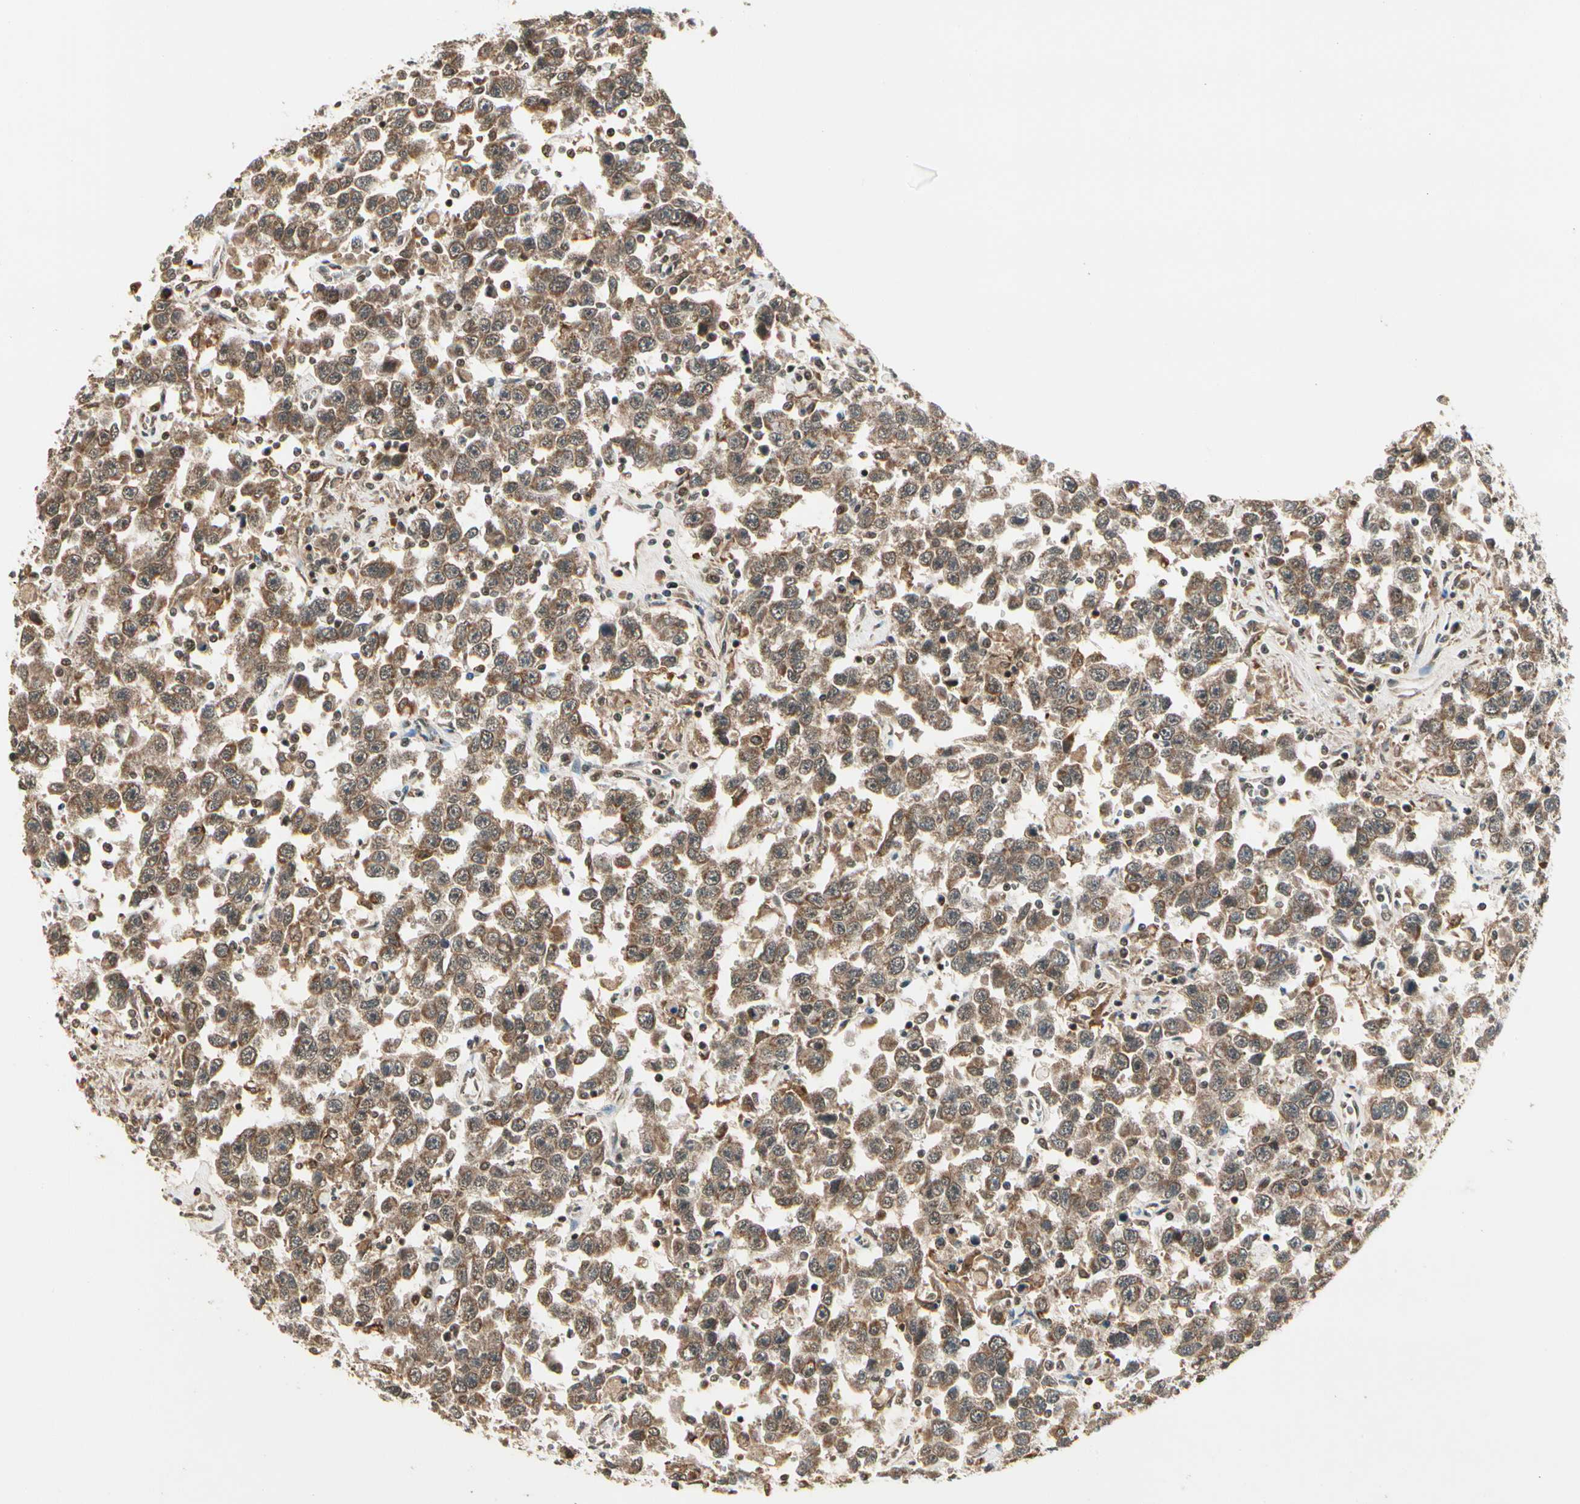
{"staining": {"intensity": "moderate", "quantity": ">75%", "location": "cytoplasmic/membranous"}, "tissue": "testis cancer", "cell_type": "Tumor cells", "image_type": "cancer", "snomed": [{"axis": "morphology", "description": "Seminoma, NOS"}, {"axis": "topography", "description": "Testis"}], "caption": "There is medium levels of moderate cytoplasmic/membranous staining in tumor cells of seminoma (testis), as demonstrated by immunohistochemical staining (brown color).", "gene": "GLUL", "patient": {"sex": "male", "age": 41}}